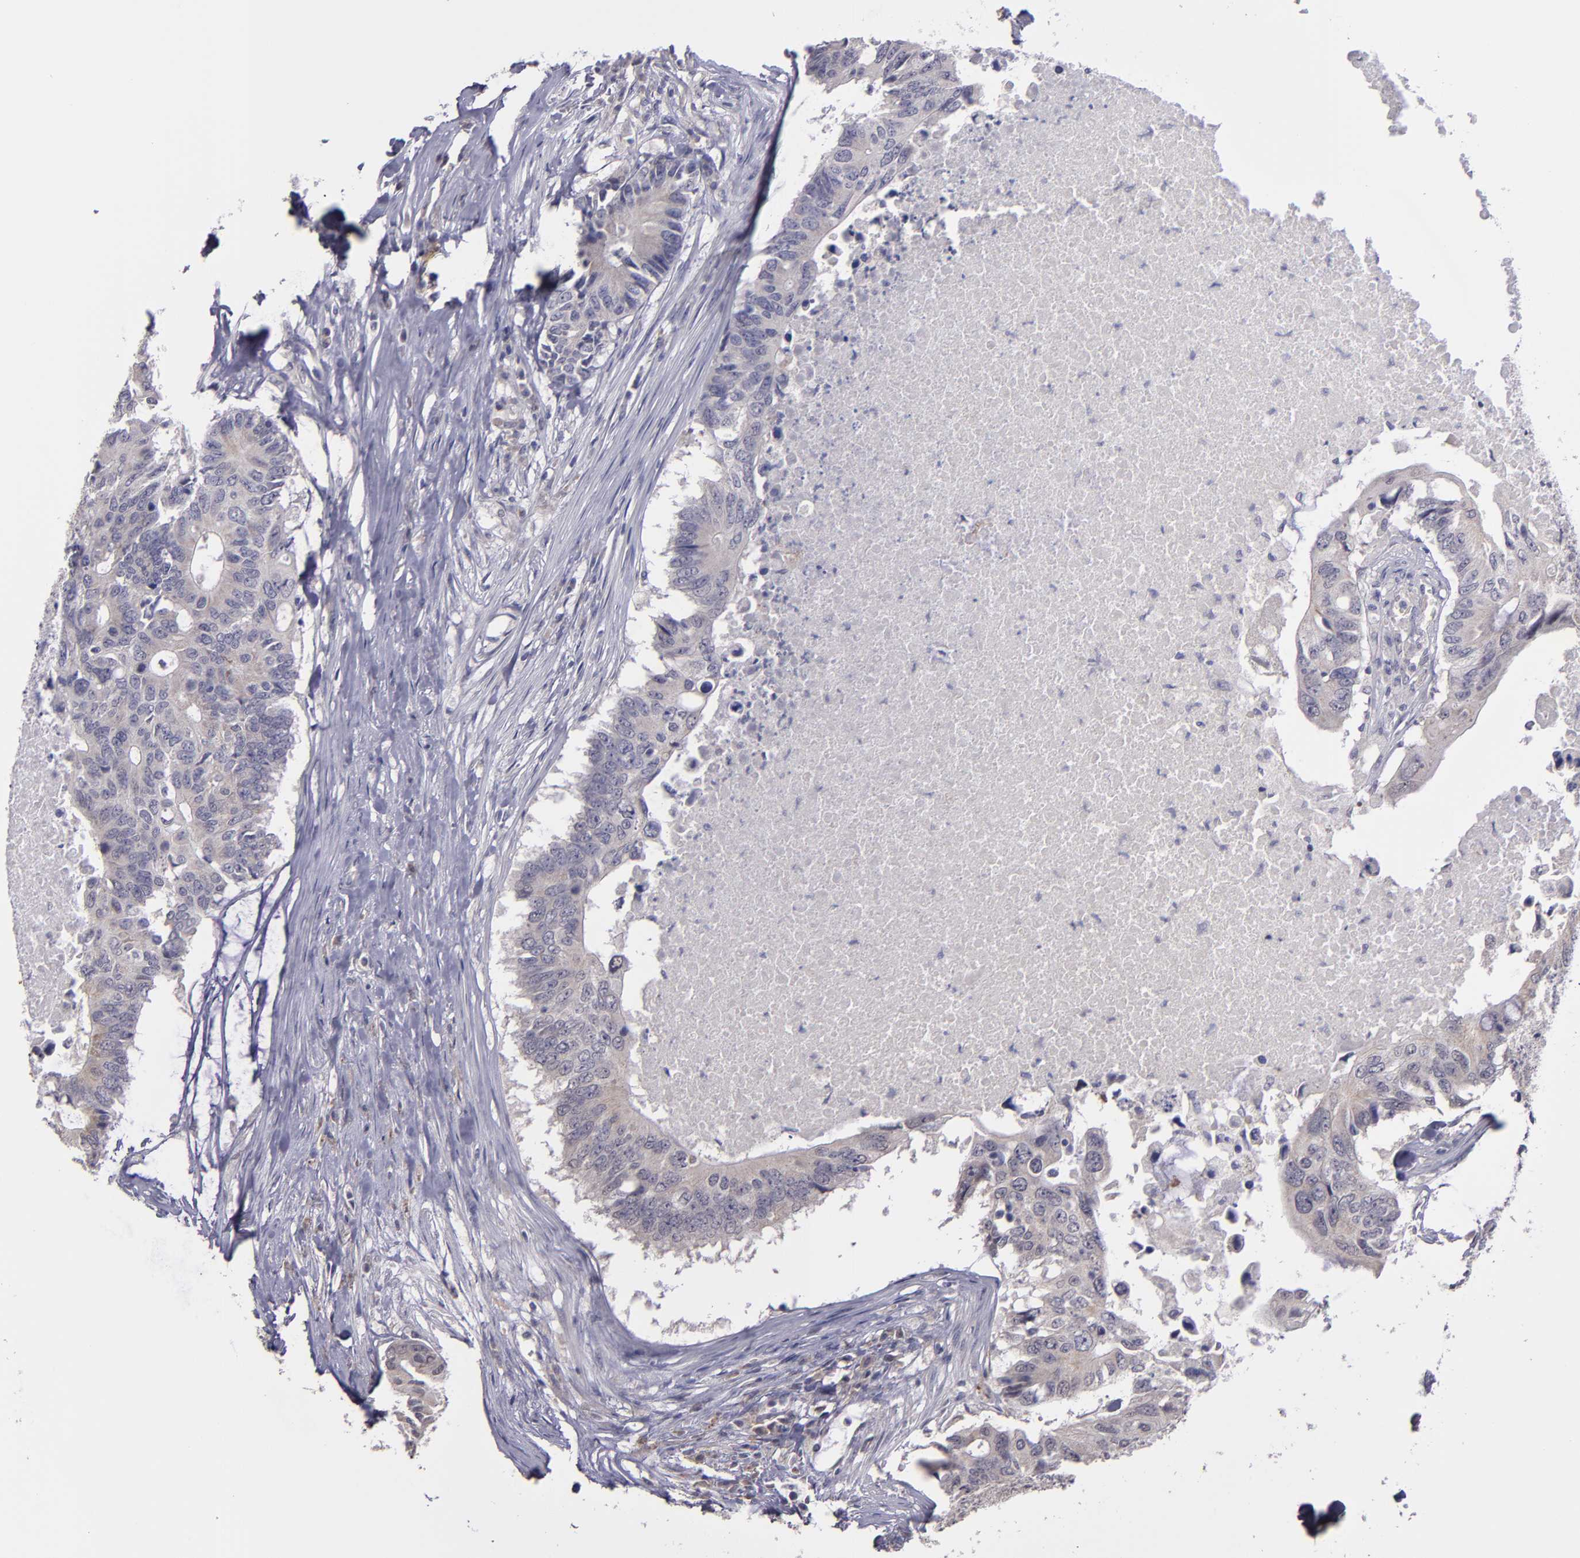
{"staining": {"intensity": "weak", "quantity": "25%-75%", "location": "cytoplasmic/membranous"}, "tissue": "colorectal cancer", "cell_type": "Tumor cells", "image_type": "cancer", "snomed": [{"axis": "morphology", "description": "Adenocarcinoma, NOS"}, {"axis": "topography", "description": "Colon"}], "caption": "Protein expression analysis of colorectal cancer (adenocarcinoma) displays weak cytoplasmic/membranous expression in approximately 25%-75% of tumor cells.", "gene": "NRXN3", "patient": {"sex": "male", "age": 71}}